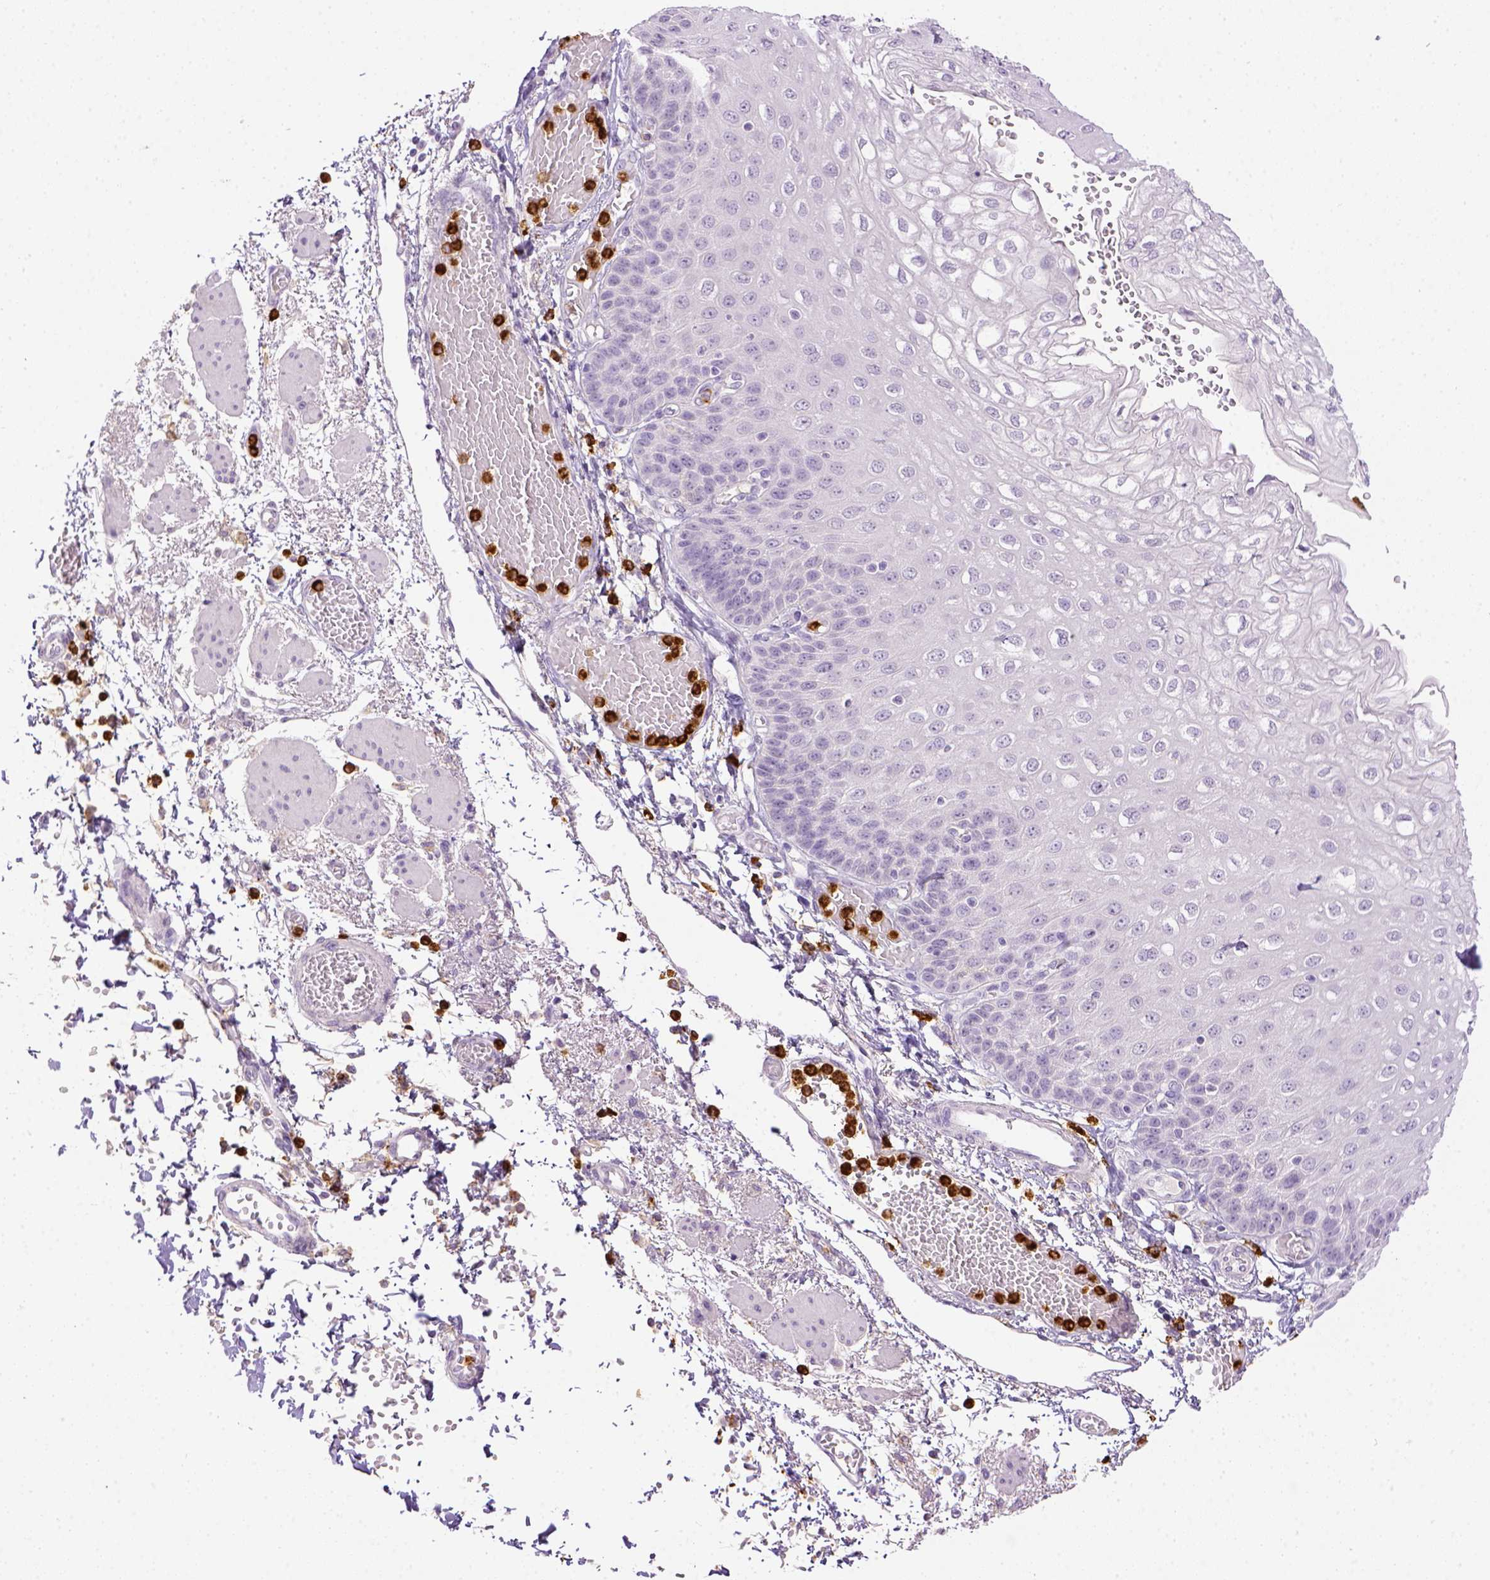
{"staining": {"intensity": "negative", "quantity": "none", "location": "none"}, "tissue": "esophagus", "cell_type": "Squamous epithelial cells", "image_type": "normal", "snomed": [{"axis": "morphology", "description": "Normal tissue, NOS"}, {"axis": "morphology", "description": "Adenocarcinoma, NOS"}, {"axis": "topography", "description": "Esophagus"}], "caption": "Immunohistochemistry of unremarkable human esophagus exhibits no staining in squamous epithelial cells.", "gene": "ITGAM", "patient": {"sex": "male", "age": 81}}